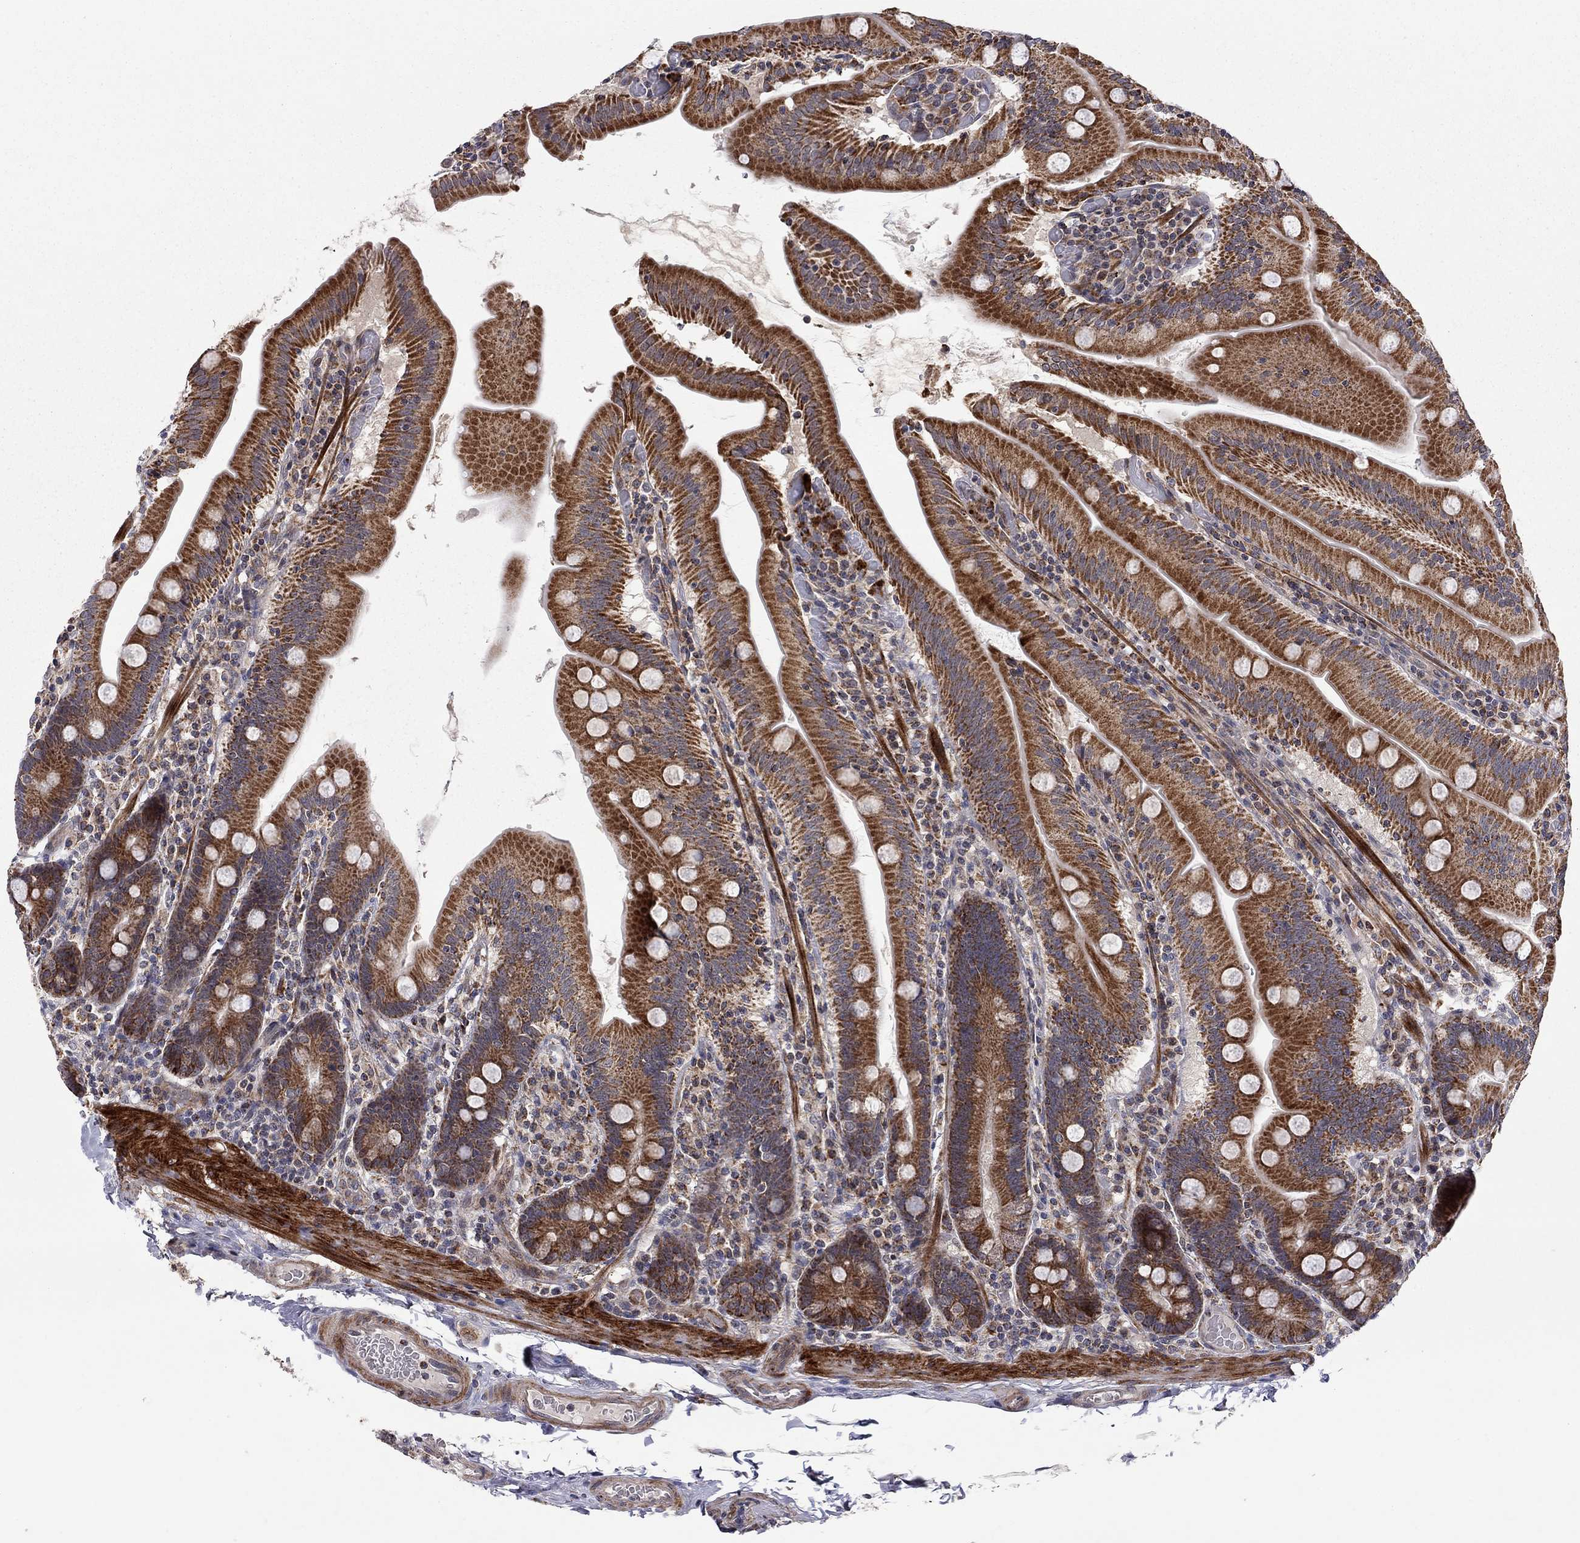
{"staining": {"intensity": "strong", "quantity": ">75%", "location": "cytoplasmic/membranous"}, "tissue": "small intestine", "cell_type": "Glandular cells", "image_type": "normal", "snomed": [{"axis": "morphology", "description": "Normal tissue, NOS"}, {"axis": "topography", "description": "Small intestine"}], "caption": "Immunohistochemistry staining of normal small intestine, which reveals high levels of strong cytoplasmic/membranous expression in approximately >75% of glandular cells indicating strong cytoplasmic/membranous protein staining. The staining was performed using DAB (3,3'-diaminobenzidine) (brown) for protein detection and nuclei were counterstained in hematoxylin (blue).", "gene": "IDS", "patient": {"sex": "male", "age": 37}}